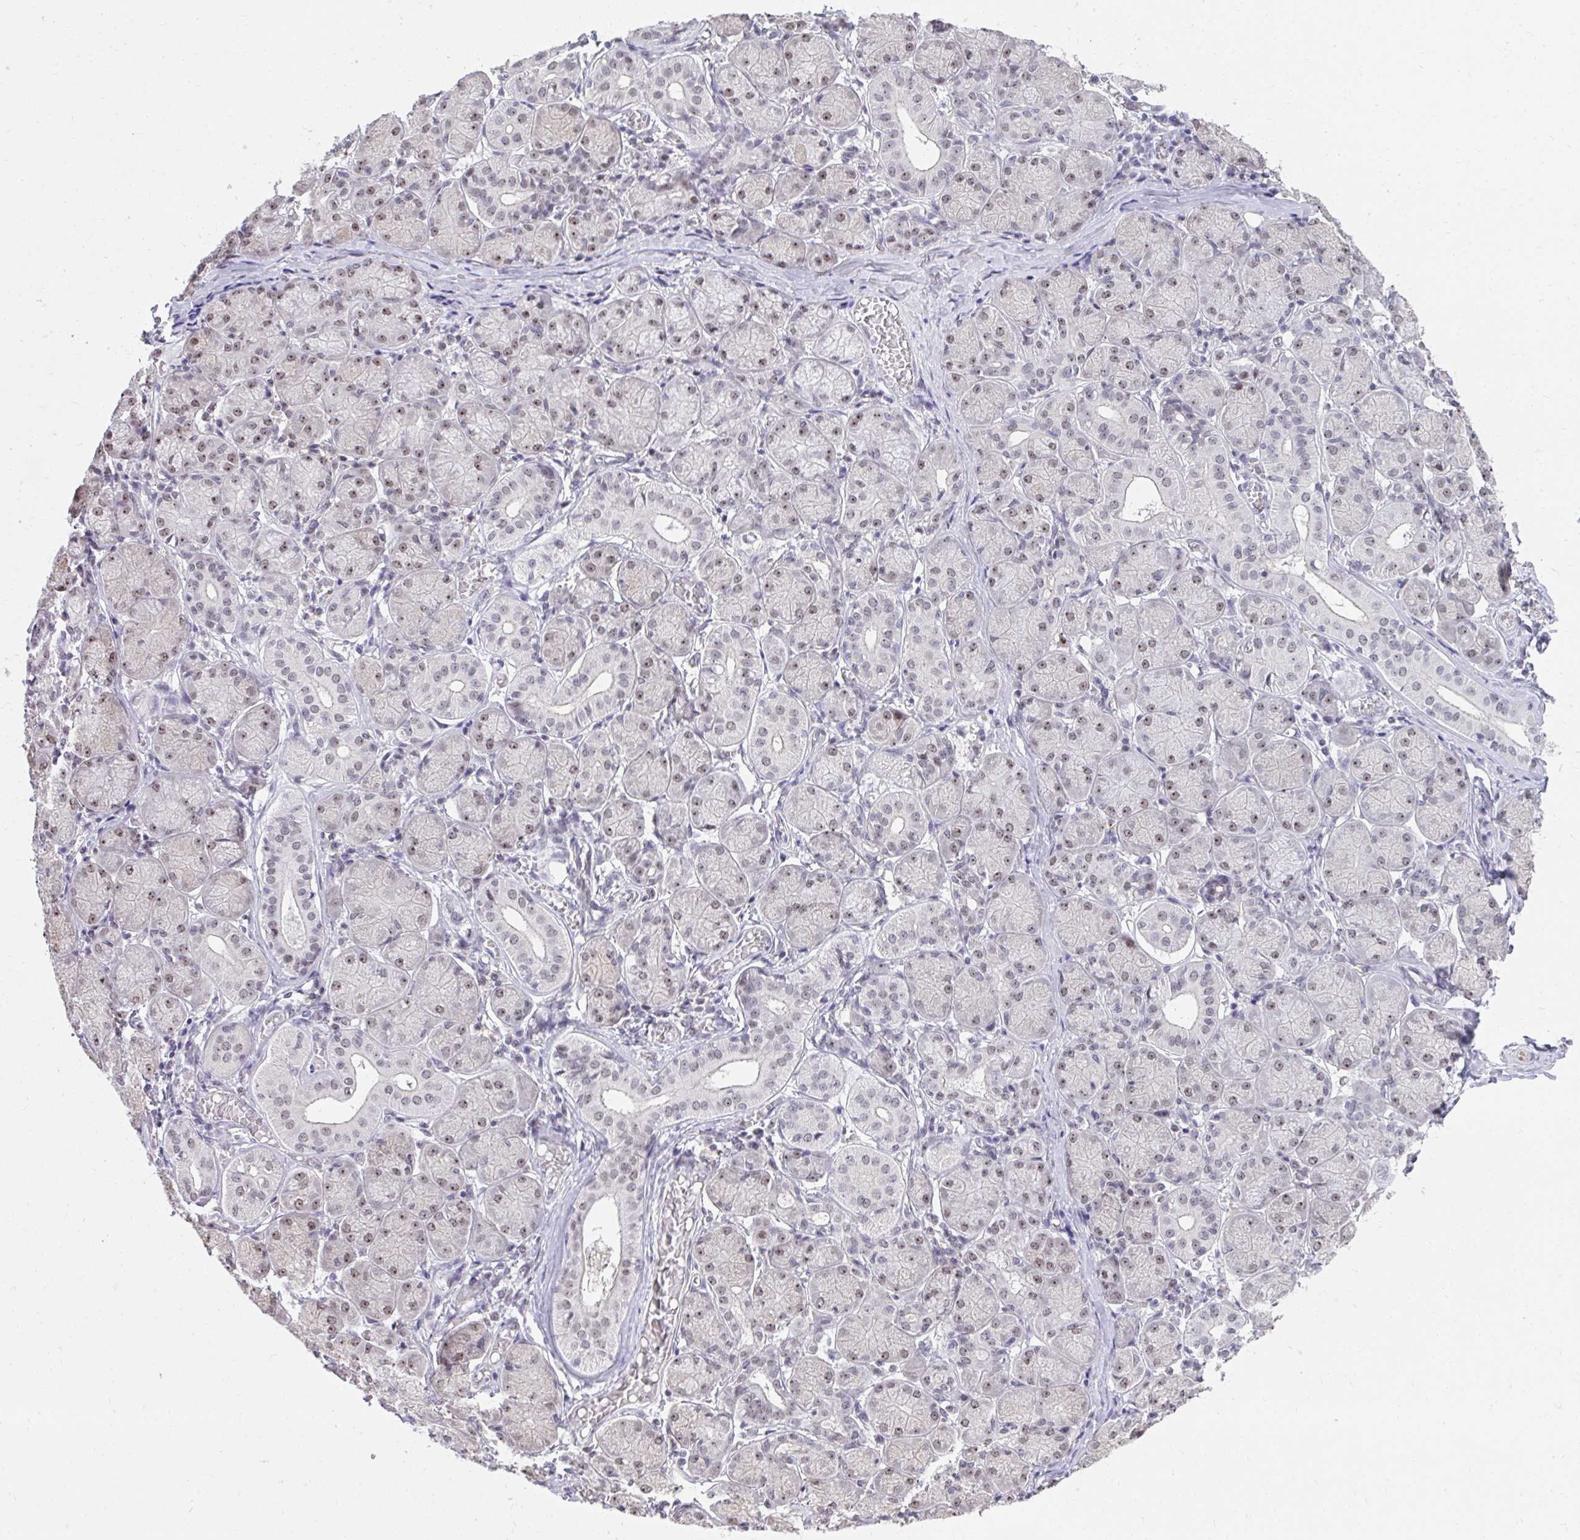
{"staining": {"intensity": "moderate", "quantity": "25%-75%", "location": "nuclear"}, "tissue": "salivary gland", "cell_type": "Glandular cells", "image_type": "normal", "snomed": [{"axis": "morphology", "description": "Normal tissue, NOS"}, {"axis": "topography", "description": "Salivary gland"}], "caption": "The histopathology image displays immunohistochemical staining of unremarkable salivary gland. There is moderate nuclear expression is seen in about 25%-75% of glandular cells.", "gene": "HIRA", "patient": {"sex": "female", "age": 24}}